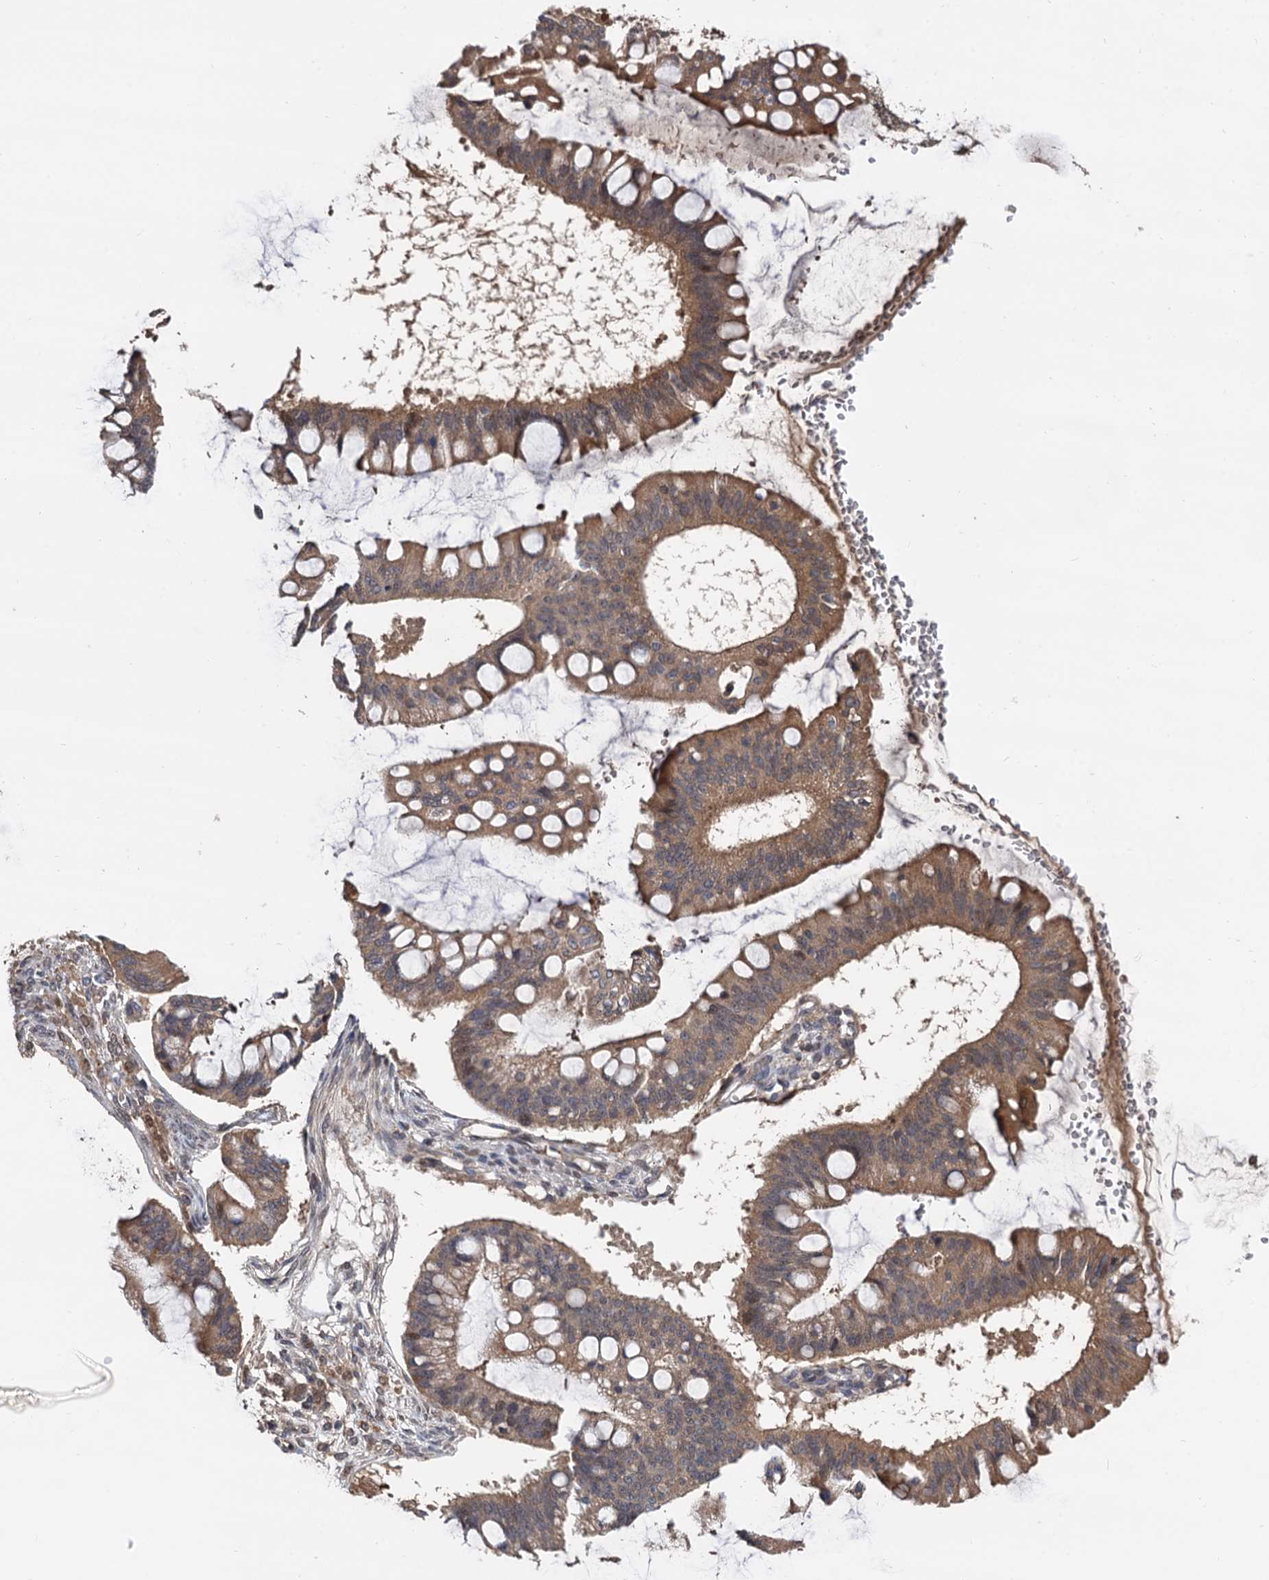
{"staining": {"intensity": "moderate", "quantity": ">75%", "location": "cytoplasmic/membranous"}, "tissue": "ovarian cancer", "cell_type": "Tumor cells", "image_type": "cancer", "snomed": [{"axis": "morphology", "description": "Cystadenocarcinoma, mucinous, NOS"}, {"axis": "topography", "description": "Ovary"}], "caption": "Approximately >75% of tumor cells in ovarian cancer exhibit moderate cytoplasmic/membranous protein expression as visualized by brown immunohistochemical staining.", "gene": "SELENOP", "patient": {"sex": "female", "age": 73}}